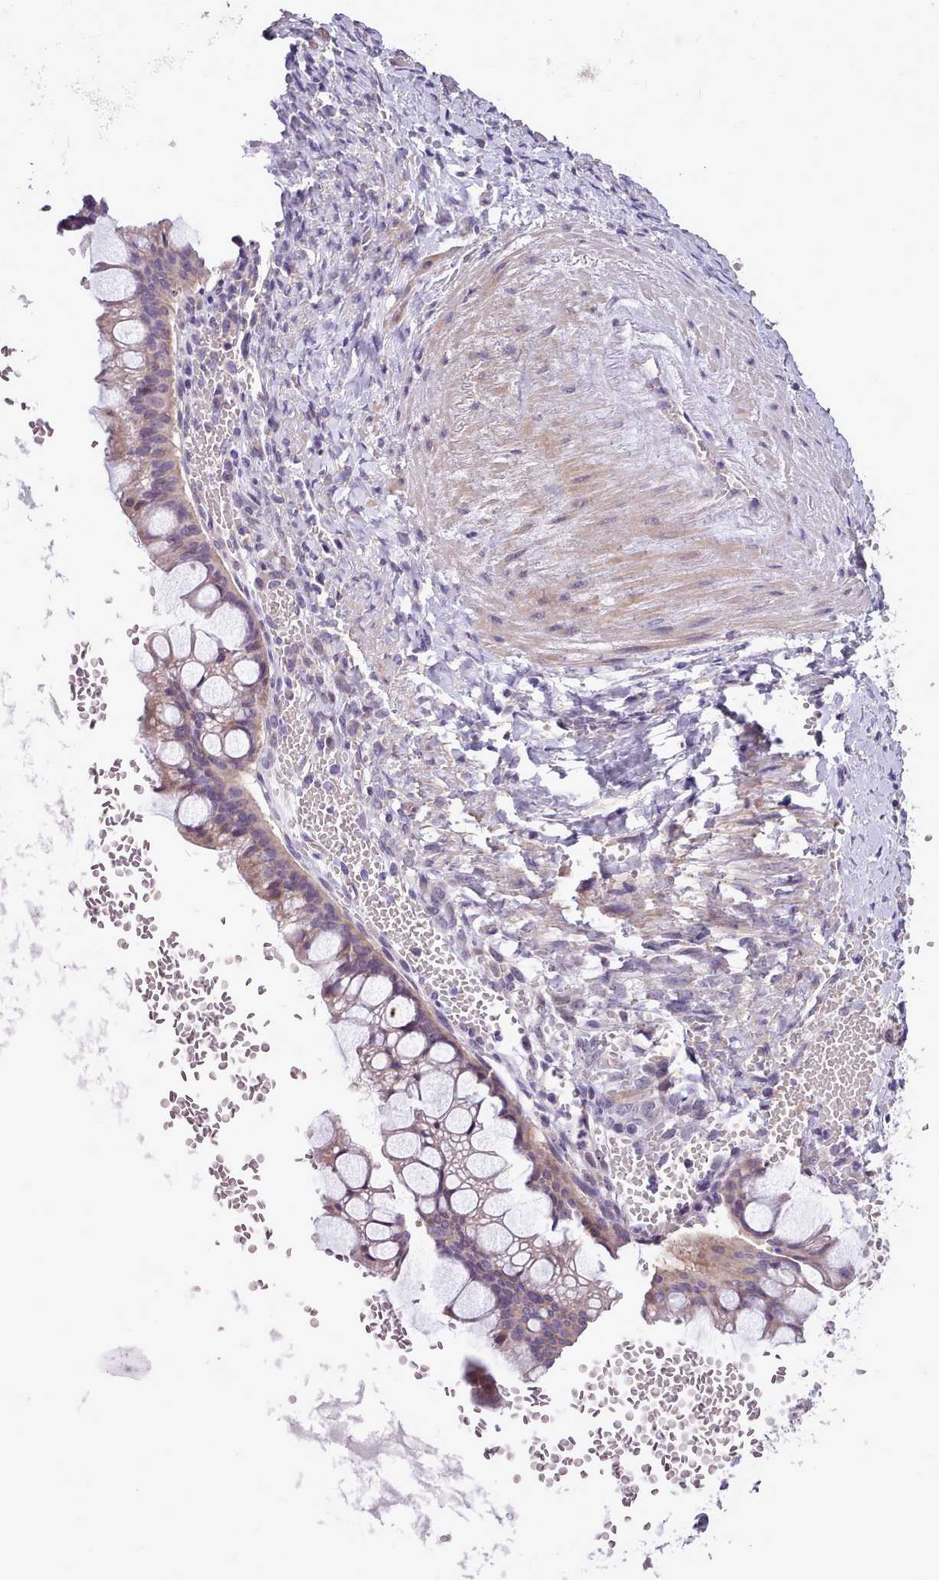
{"staining": {"intensity": "weak", "quantity": "25%-75%", "location": "cytoplasmic/membranous"}, "tissue": "ovarian cancer", "cell_type": "Tumor cells", "image_type": "cancer", "snomed": [{"axis": "morphology", "description": "Cystadenocarcinoma, mucinous, NOS"}, {"axis": "topography", "description": "Ovary"}], "caption": "Ovarian cancer was stained to show a protein in brown. There is low levels of weak cytoplasmic/membranous expression in approximately 25%-75% of tumor cells. (brown staining indicates protein expression, while blue staining denotes nuclei).", "gene": "SETX", "patient": {"sex": "female", "age": 73}}